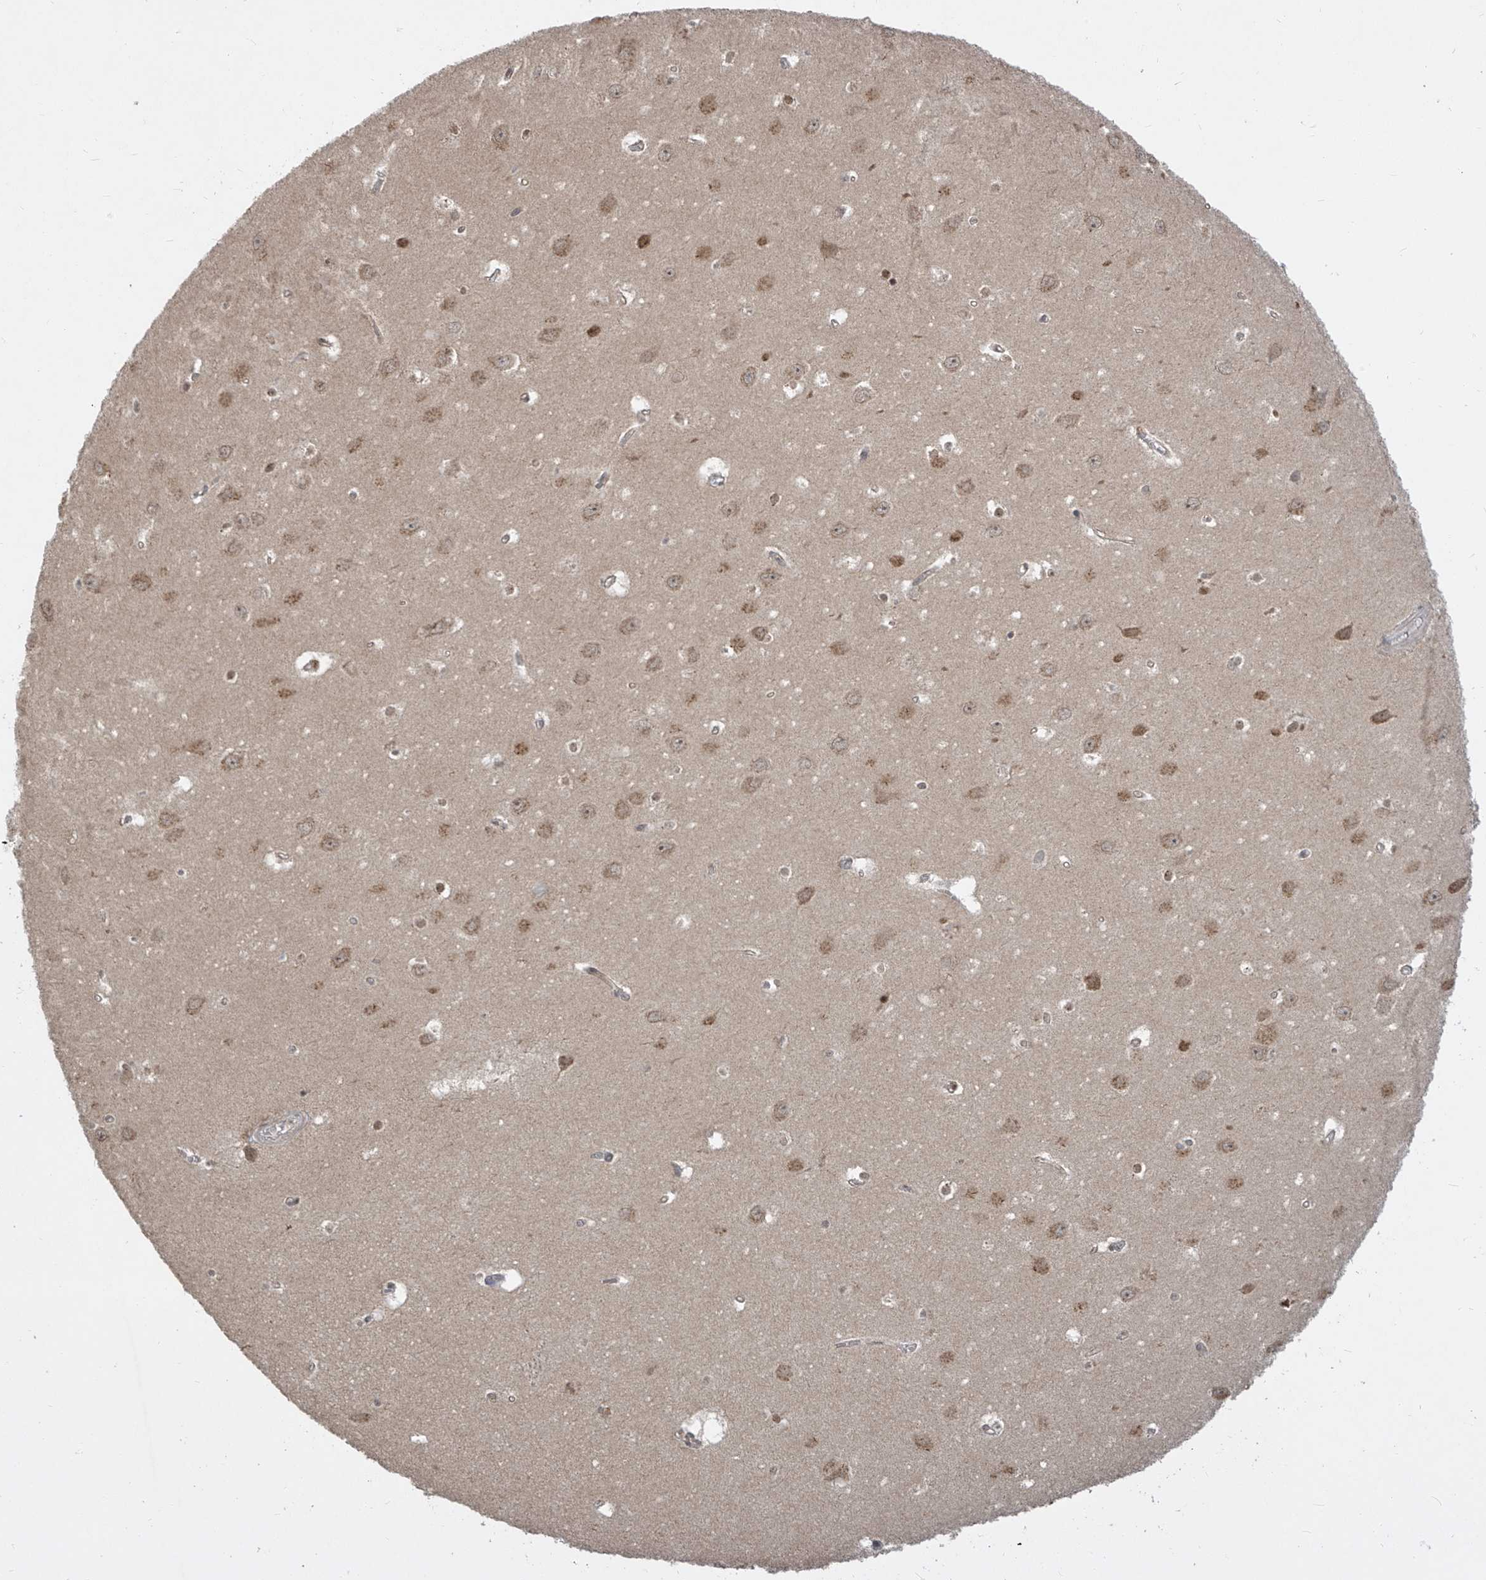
{"staining": {"intensity": "moderate", "quantity": "<25%", "location": "nuclear"}, "tissue": "hippocampus", "cell_type": "Glial cells", "image_type": "normal", "snomed": [{"axis": "morphology", "description": "Normal tissue, NOS"}, {"axis": "topography", "description": "Hippocampus"}], "caption": "Immunohistochemical staining of benign hippocampus shows moderate nuclear protein expression in about <25% of glial cells.", "gene": "CETN1", "patient": {"sex": "female", "age": 64}}